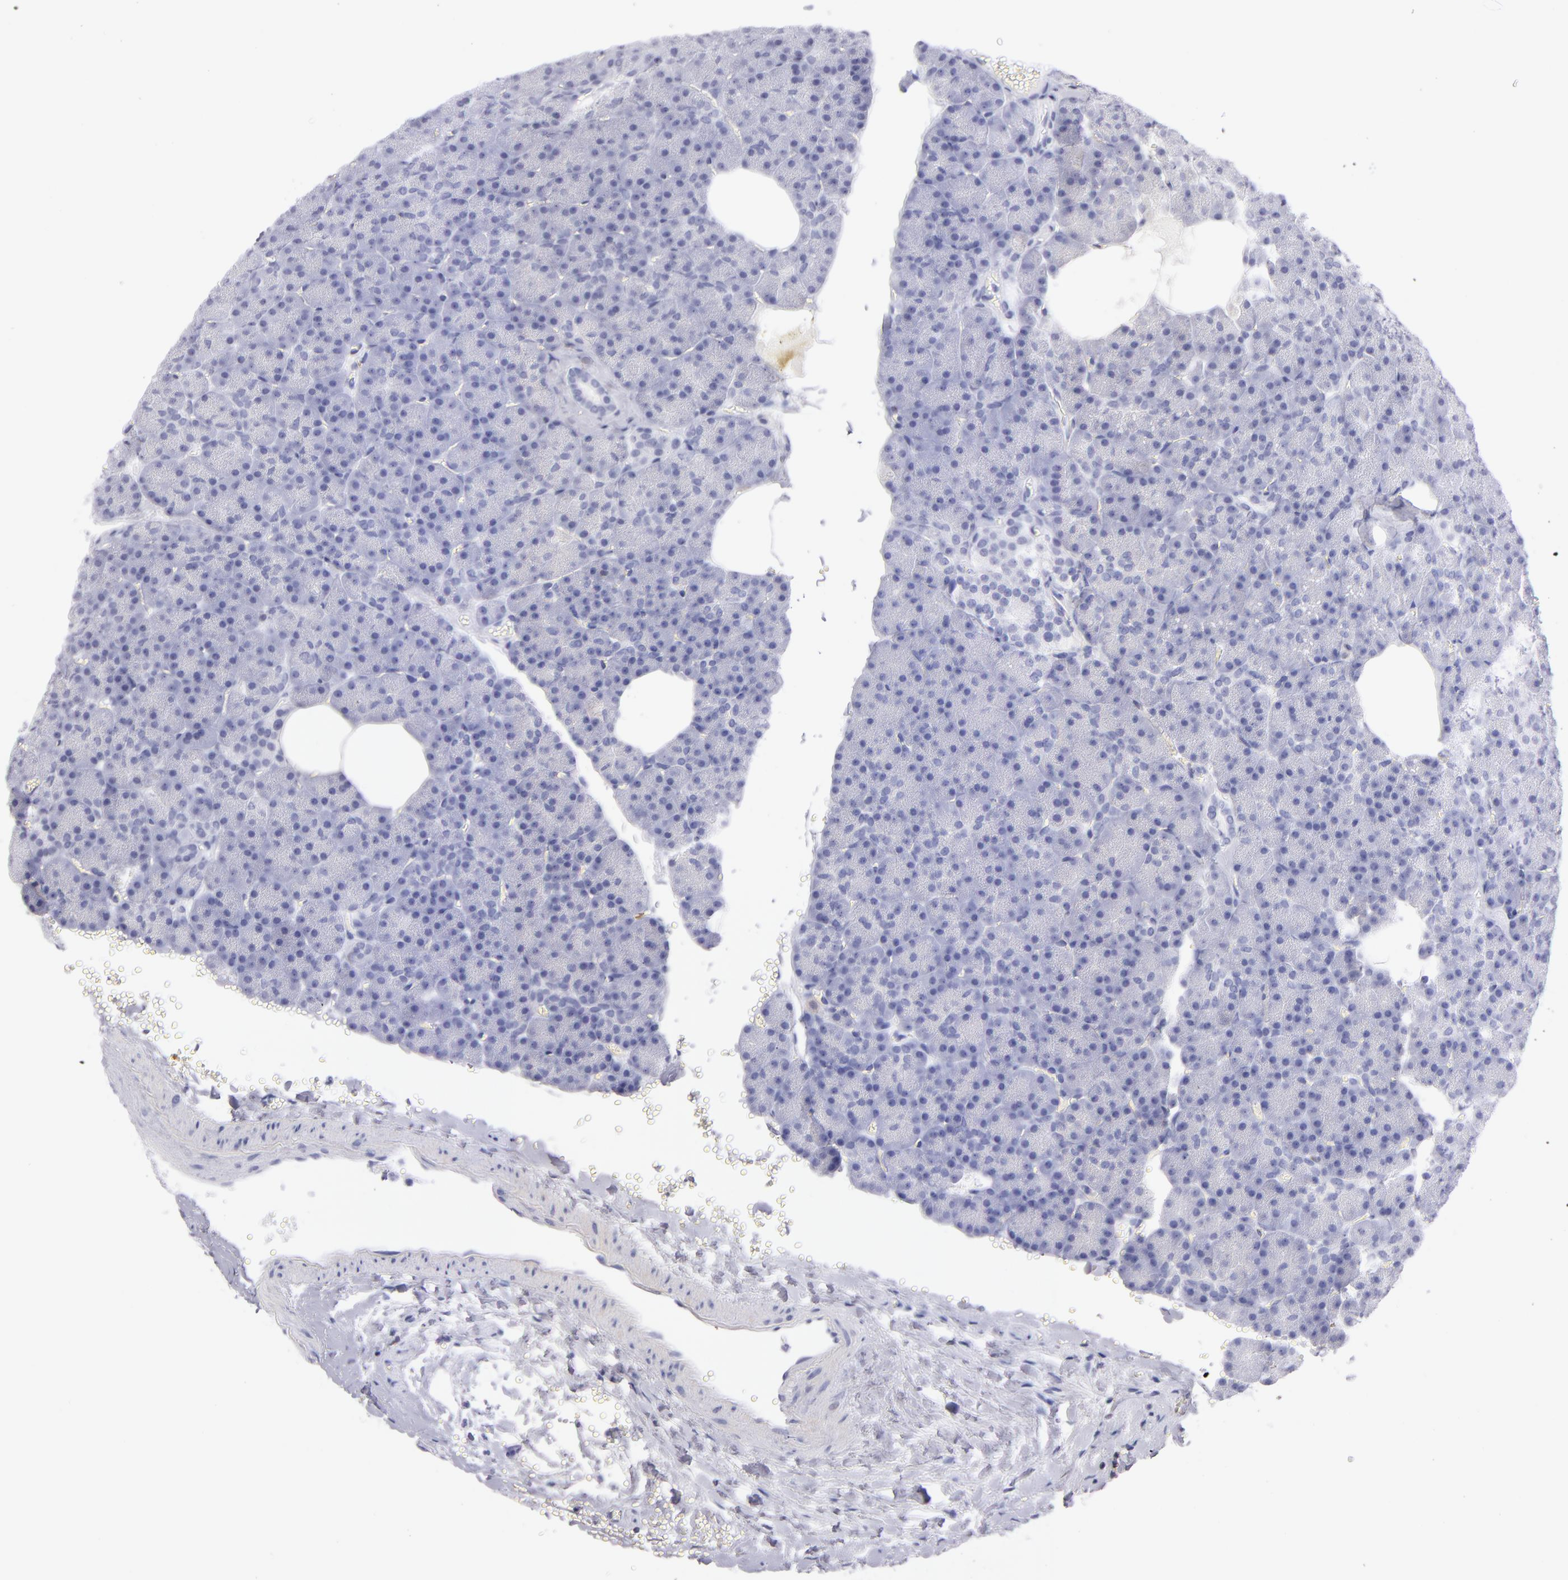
{"staining": {"intensity": "negative", "quantity": "none", "location": "none"}, "tissue": "pancreas", "cell_type": "Exocrine glandular cells", "image_type": "normal", "snomed": [{"axis": "morphology", "description": "Normal tissue, NOS"}, {"axis": "topography", "description": "Pancreas"}], "caption": "Immunohistochemistry photomicrograph of unremarkable pancreas stained for a protein (brown), which displays no positivity in exocrine glandular cells. (Stains: DAB (3,3'-diaminobenzidine) immunohistochemistry with hematoxylin counter stain, Microscopy: brightfield microscopy at high magnification).", "gene": "PRF1", "patient": {"sex": "female", "age": 35}}